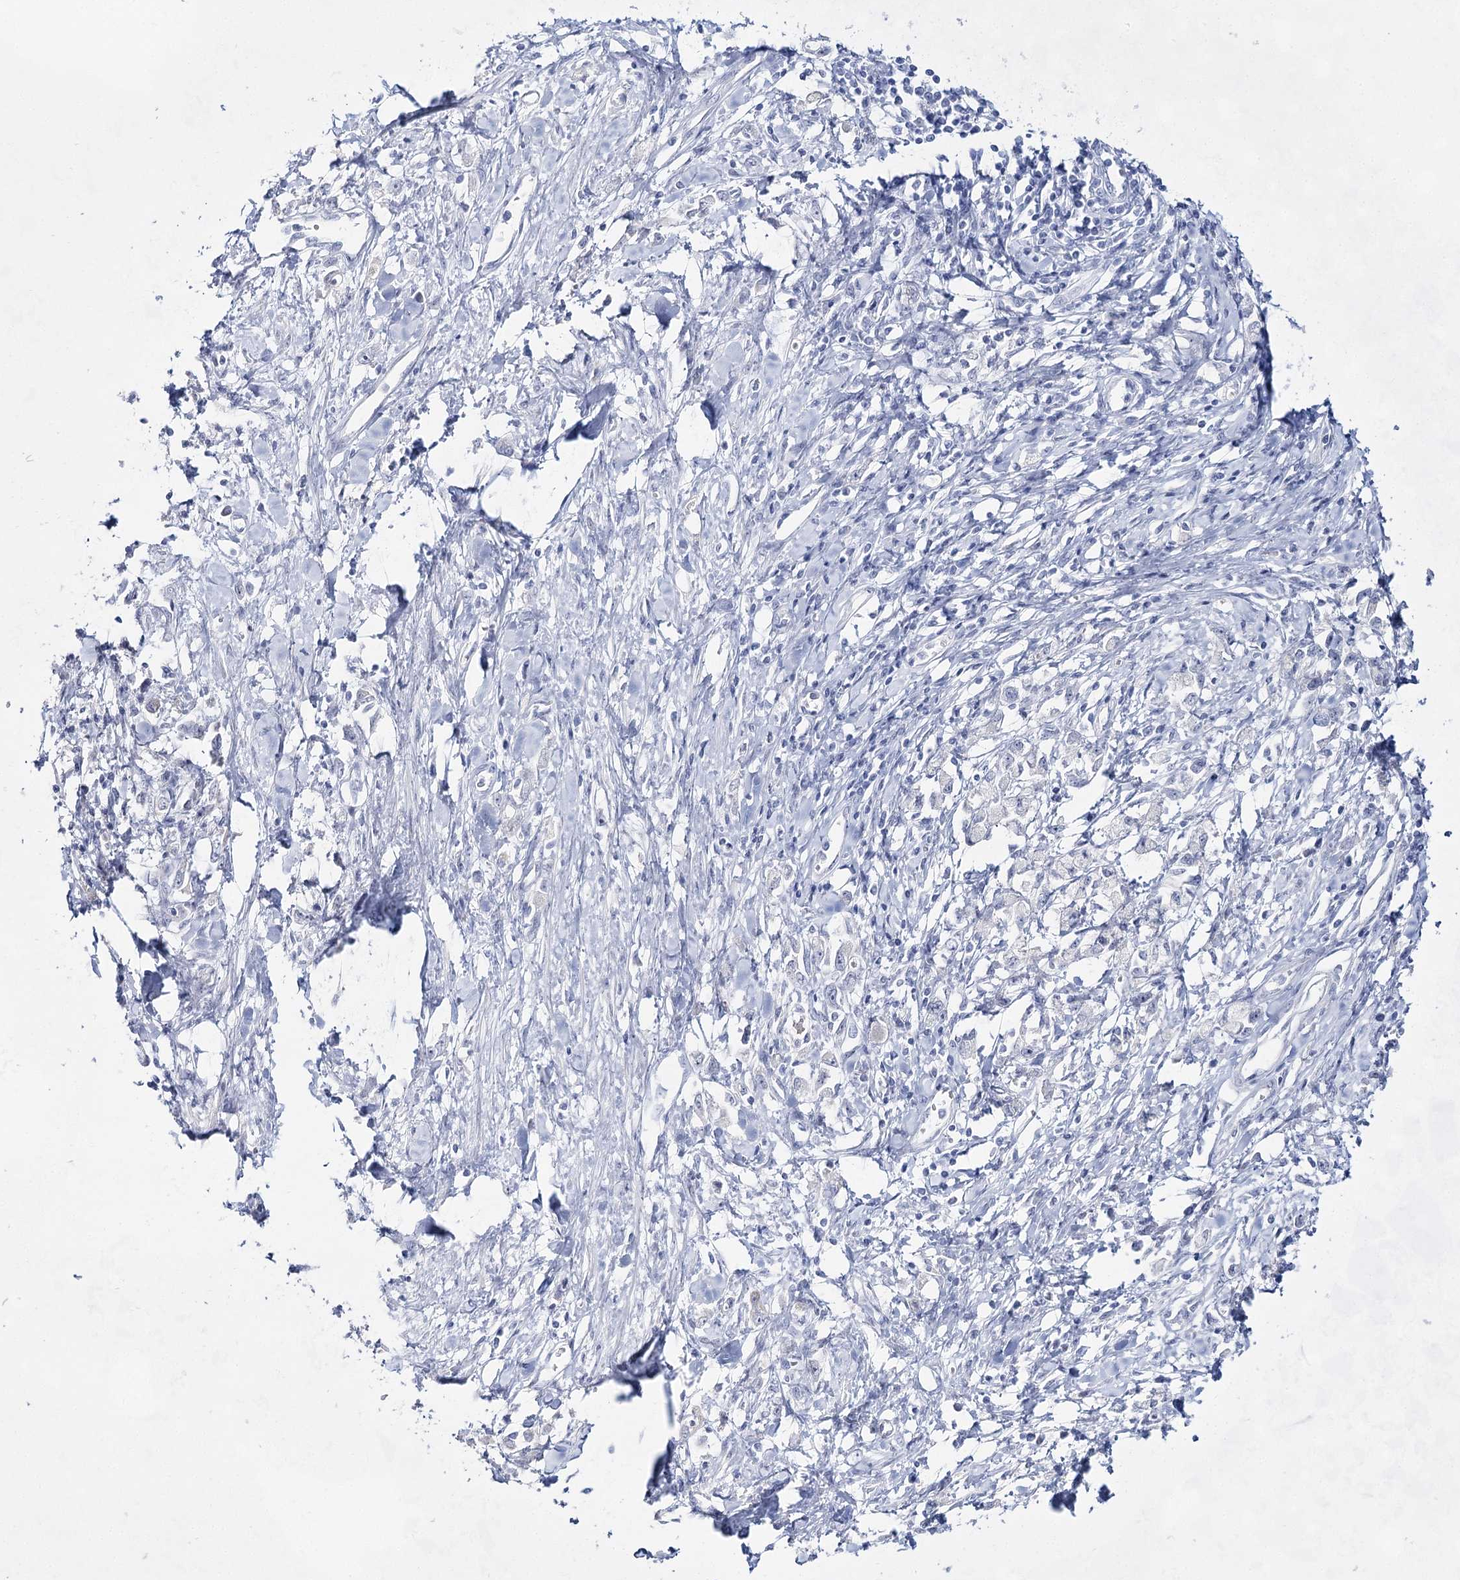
{"staining": {"intensity": "negative", "quantity": "none", "location": "none"}, "tissue": "stomach cancer", "cell_type": "Tumor cells", "image_type": "cancer", "snomed": [{"axis": "morphology", "description": "Adenocarcinoma, NOS"}, {"axis": "topography", "description": "Stomach"}], "caption": "DAB (3,3'-diaminobenzidine) immunohistochemical staining of stomach adenocarcinoma exhibits no significant staining in tumor cells. The staining was performed using DAB to visualize the protein expression in brown, while the nuclei were stained in blue with hematoxylin (Magnification: 20x).", "gene": "BPHL", "patient": {"sex": "female", "age": 76}}